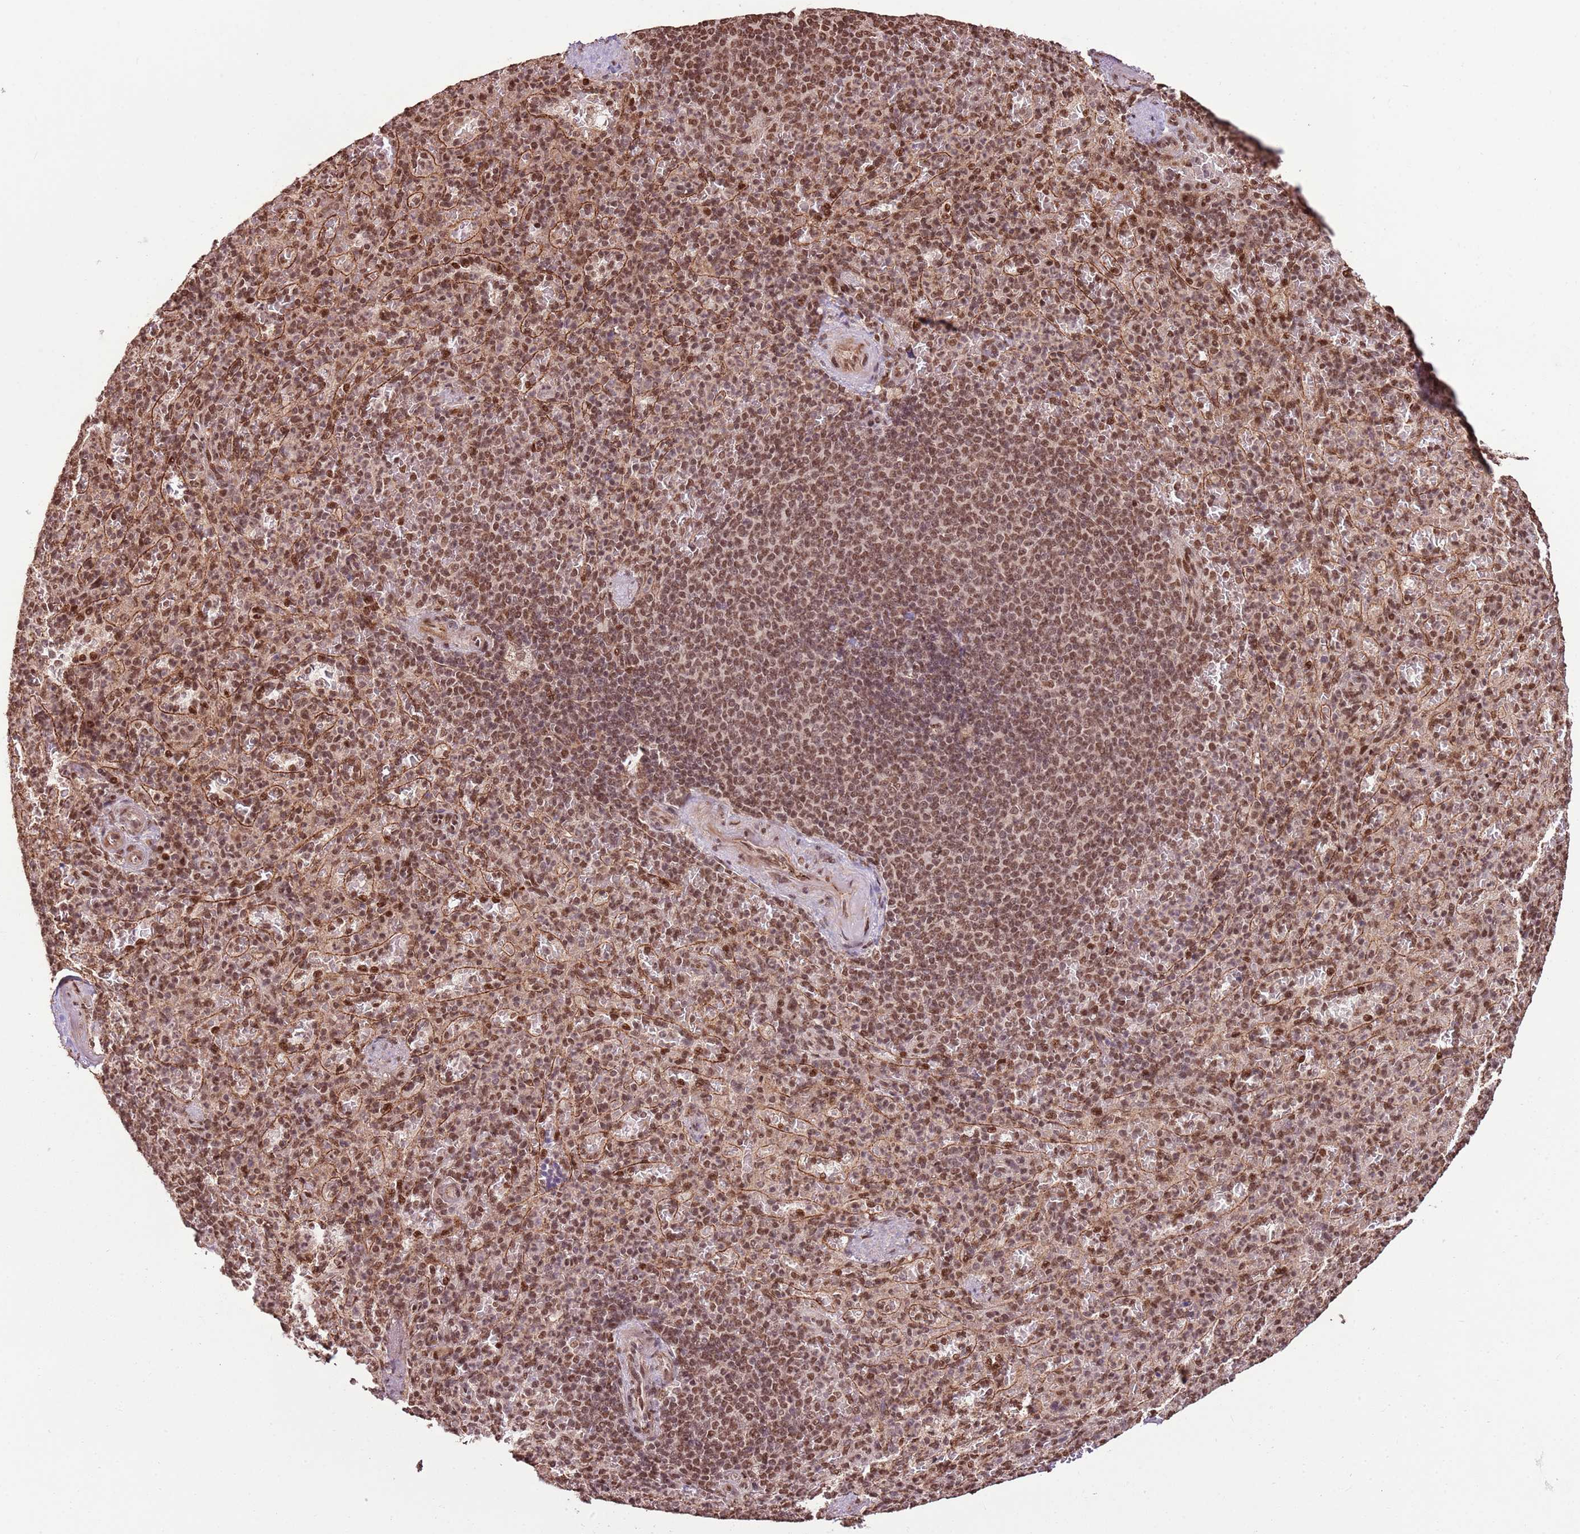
{"staining": {"intensity": "moderate", "quantity": ">75%", "location": "nuclear"}, "tissue": "spleen", "cell_type": "Cells in red pulp", "image_type": "normal", "snomed": [{"axis": "morphology", "description": "Normal tissue, NOS"}, {"axis": "topography", "description": "Spleen"}], "caption": "Approximately >75% of cells in red pulp in normal spleen reveal moderate nuclear protein staining as visualized by brown immunohistochemical staining.", "gene": "ZBTB12", "patient": {"sex": "female", "age": 74}}